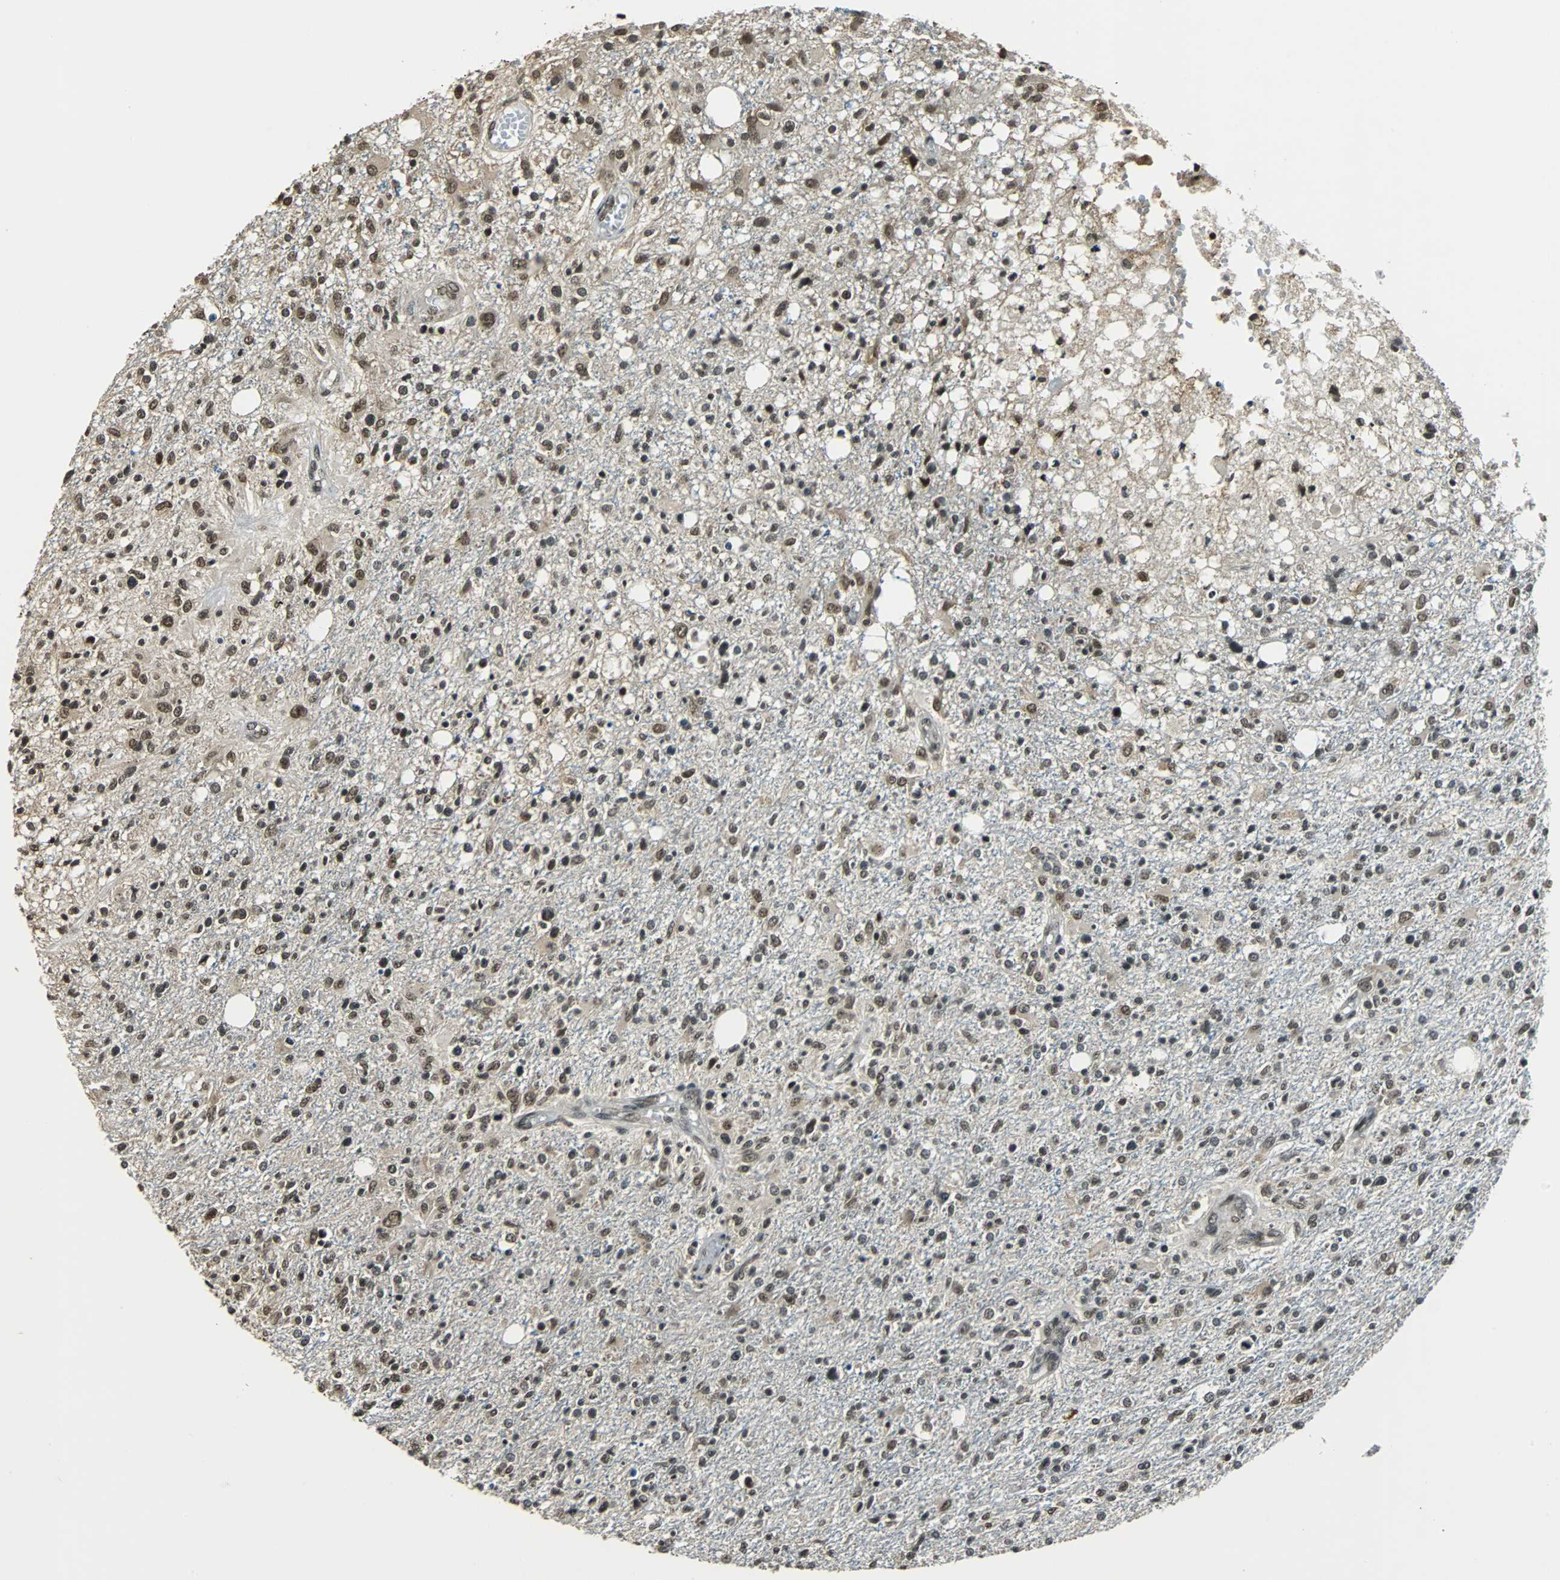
{"staining": {"intensity": "moderate", "quantity": ">75%", "location": "nuclear"}, "tissue": "glioma", "cell_type": "Tumor cells", "image_type": "cancer", "snomed": [{"axis": "morphology", "description": "Glioma, malignant, High grade"}, {"axis": "topography", "description": "Cerebral cortex"}], "caption": "This micrograph shows immunohistochemistry staining of human malignant high-grade glioma, with medium moderate nuclear staining in about >75% of tumor cells.", "gene": "REST", "patient": {"sex": "male", "age": 76}}